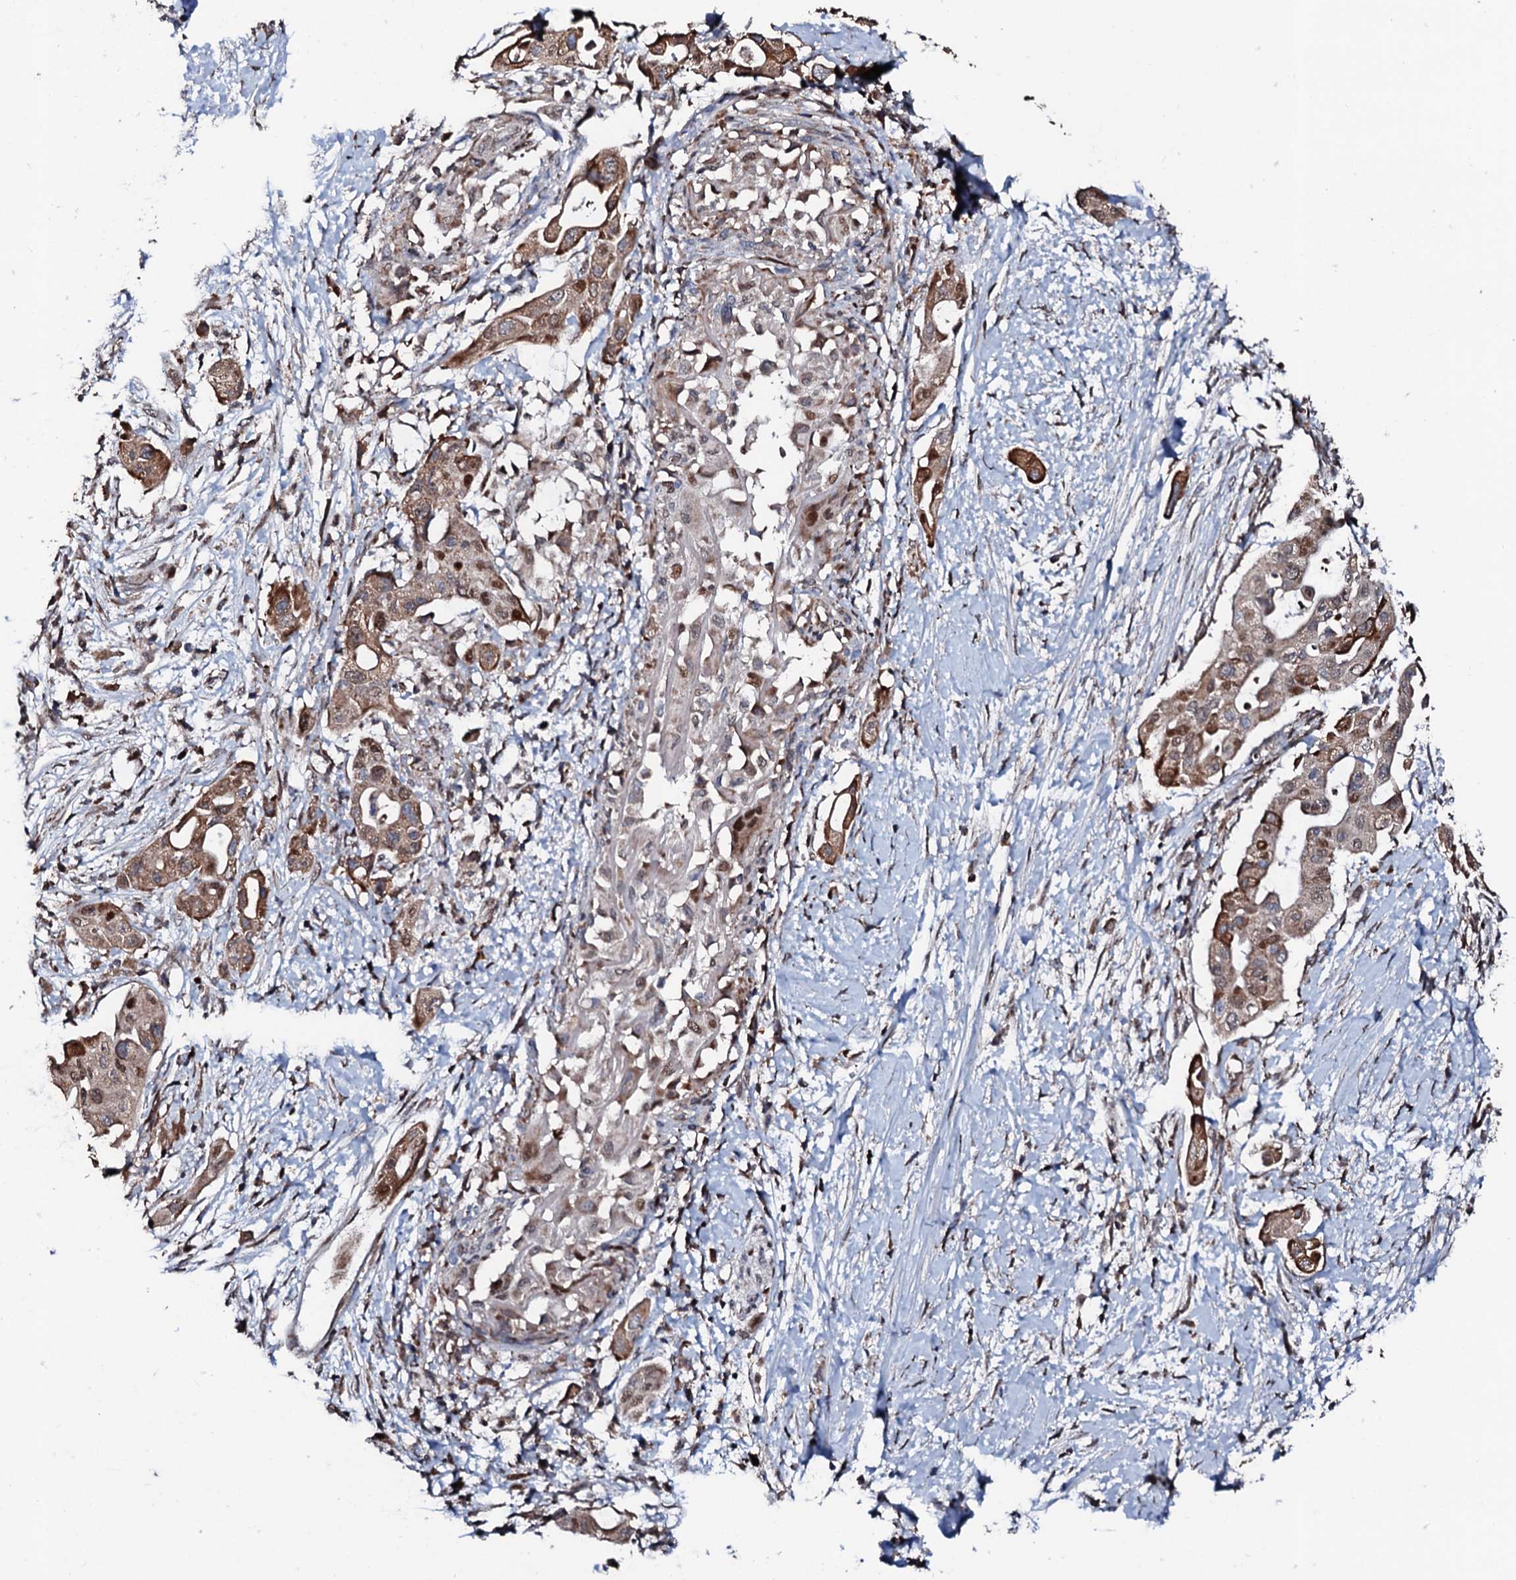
{"staining": {"intensity": "moderate", "quantity": ">75%", "location": "cytoplasmic/membranous,nuclear"}, "tissue": "pancreatic cancer", "cell_type": "Tumor cells", "image_type": "cancer", "snomed": [{"axis": "morphology", "description": "Adenocarcinoma, NOS"}, {"axis": "topography", "description": "Pancreas"}], "caption": "Pancreatic cancer stained for a protein (brown) shows moderate cytoplasmic/membranous and nuclear positive staining in approximately >75% of tumor cells.", "gene": "KIF18A", "patient": {"sex": "male", "age": 68}}